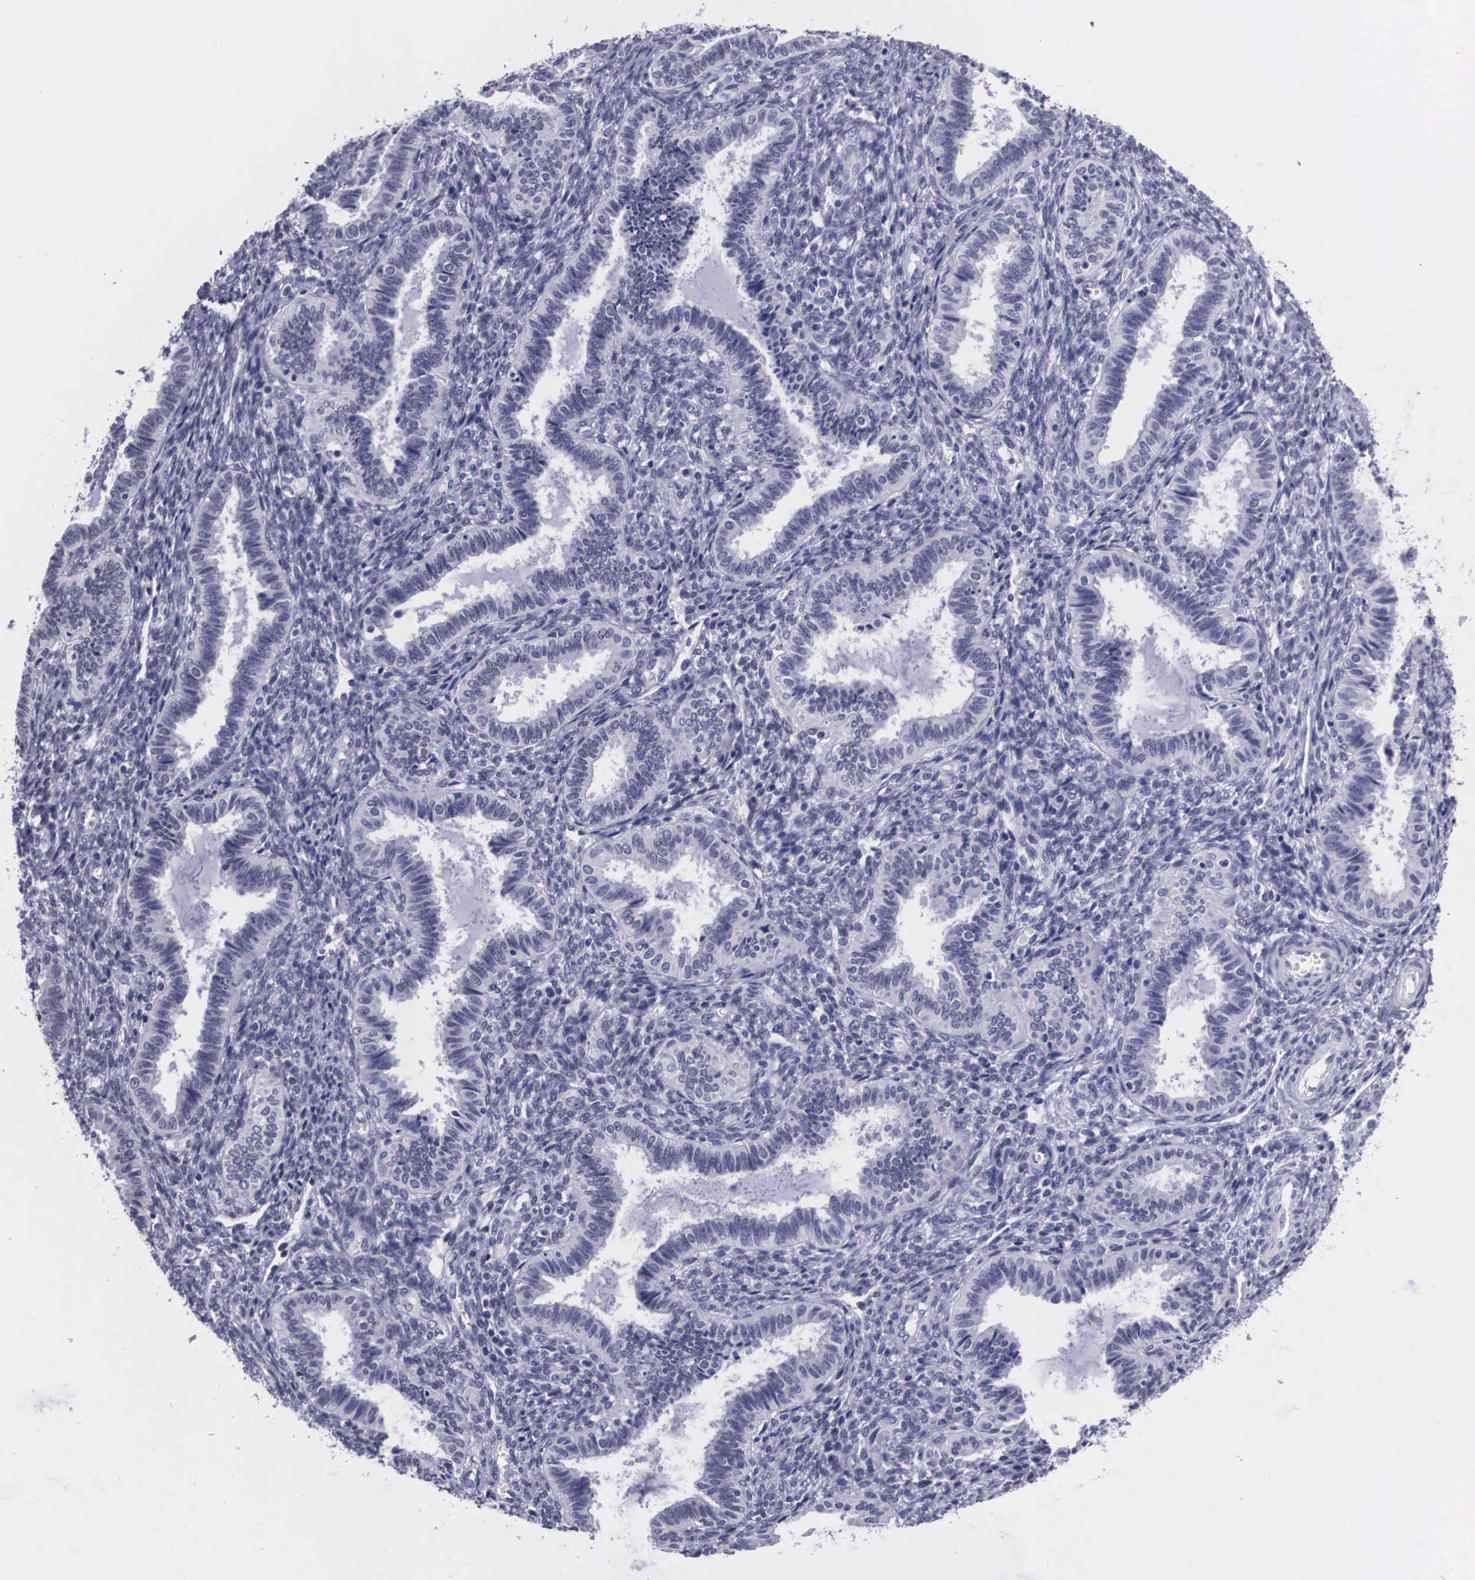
{"staining": {"intensity": "negative", "quantity": "none", "location": "none"}, "tissue": "endometrium", "cell_type": "Cells in endometrial stroma", "image_type": "normal", "snomed": [{"axis": "morphology", "description": "Normal tissue, NOS"}, {"axis": "topography", "description": "Endometrium"}], "caption": "This micrograph is of normal endometrium stained with immunohistochemistry (IHC) to label a protein in brown with the nuclei are counter-stained blue. There is no positivity in cells in endometrial stroma. Brightfield microscopy of immunohistochemistry stained with DAB (brown) and hematoxylin (blue), captured at high magnification.", "gene": "C22orf31", "patient": {"sex": "female", "age": 36}}